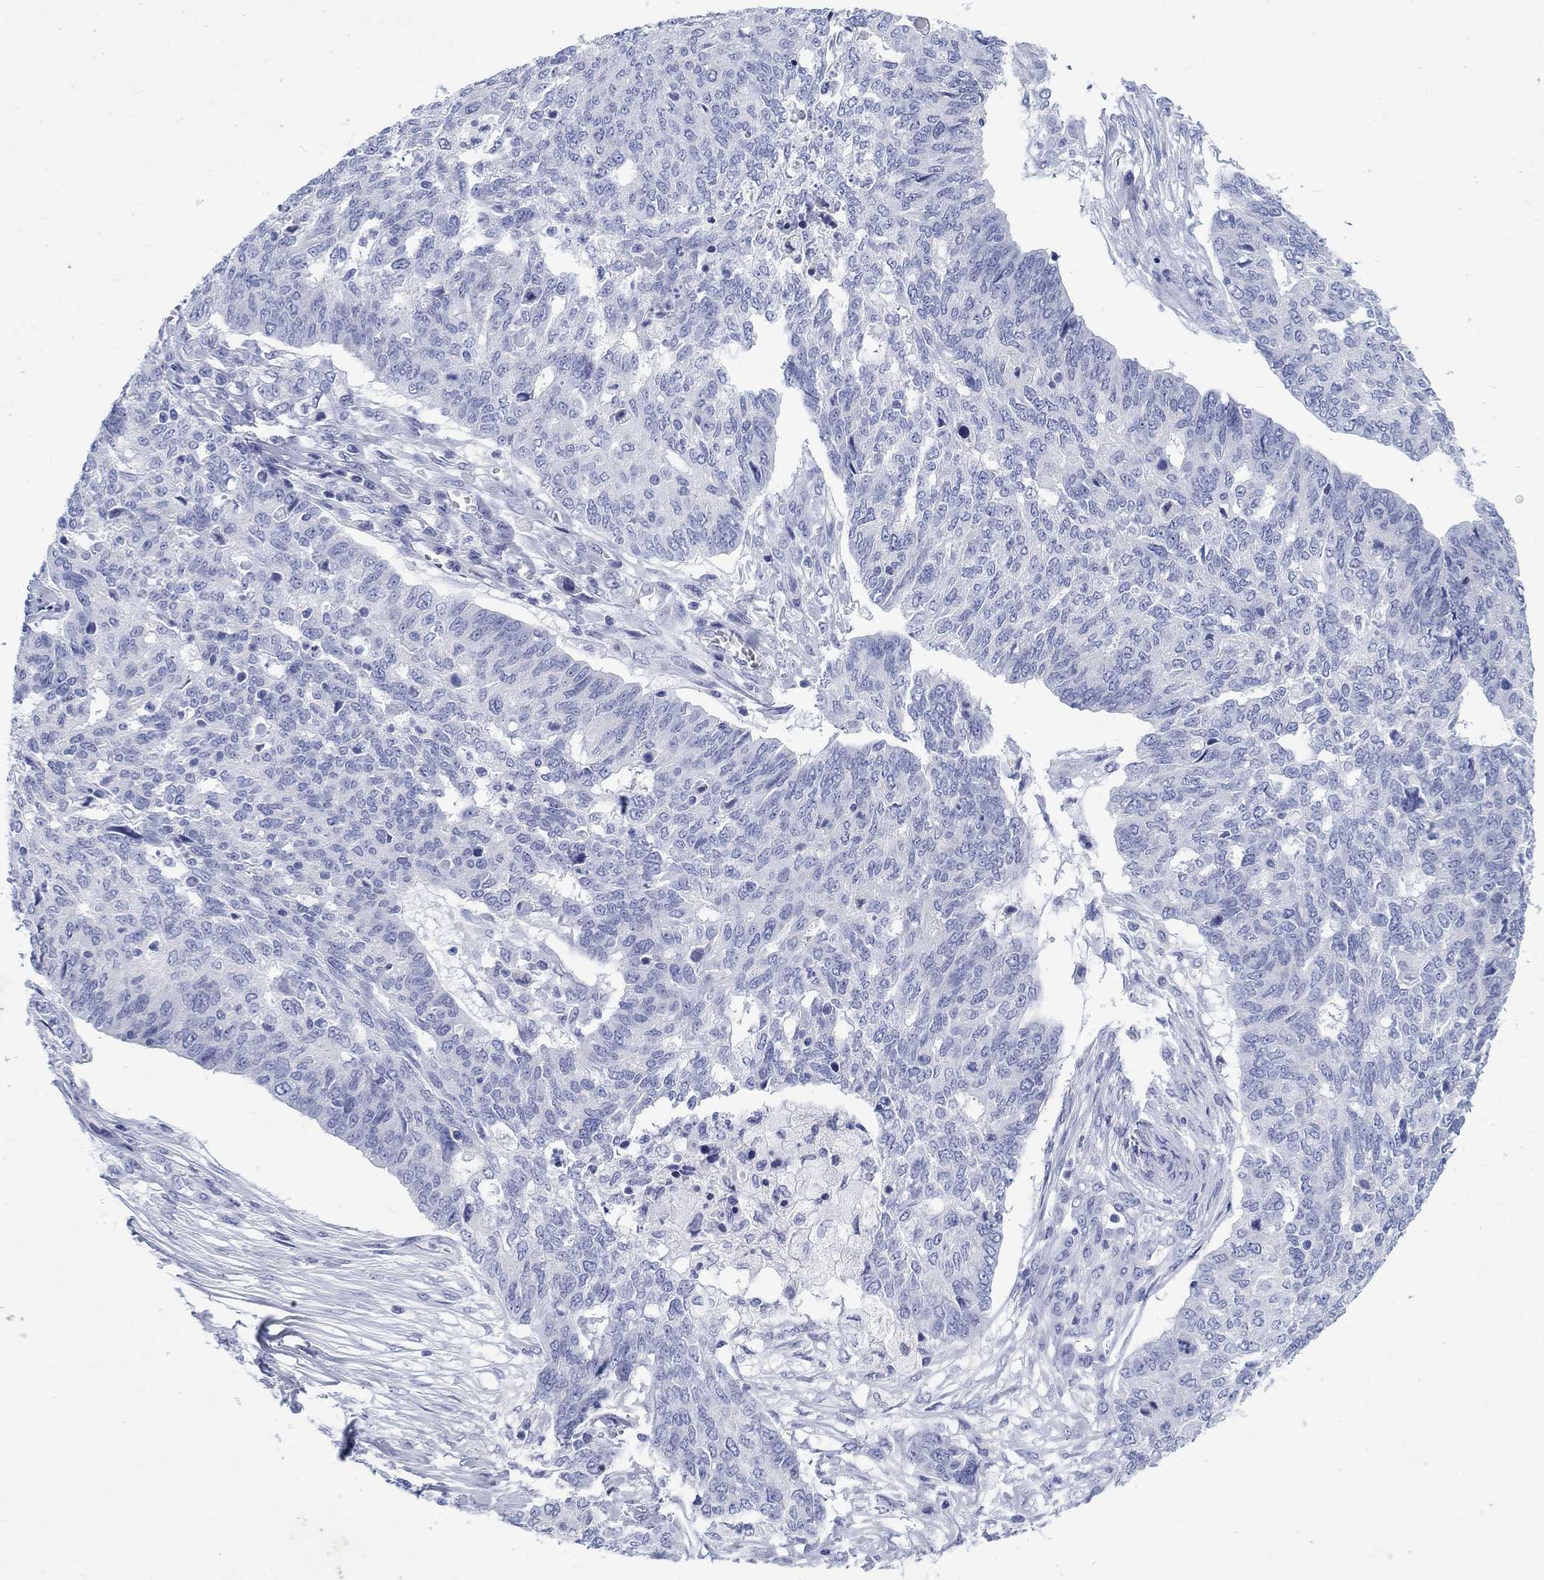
{"staining": {"intensity": "negative", "quantity": "none", "location": "none"}, "tissue": "ovarian cancer", "cell_type": "Tumor cells", "image_type": "cancer", "snomed": [{"axis": "morphology", "description": "Cystadenocarcinoma, serous, NOS"}, {"axis": "topography", "description": "Ovary"}], "caption": "IHC photomicrograph of human ovarian serous cystadenocarcinoma stained for a protein (brown), which reveals no staining in tumor cells. Brightfield microscopy of immunohistochemistry stained with DAB (brown) and hematoxylin (blue), captured at high magnification.", "gene": "KRT76", "patient": {"sex": "female", "age": 67}}